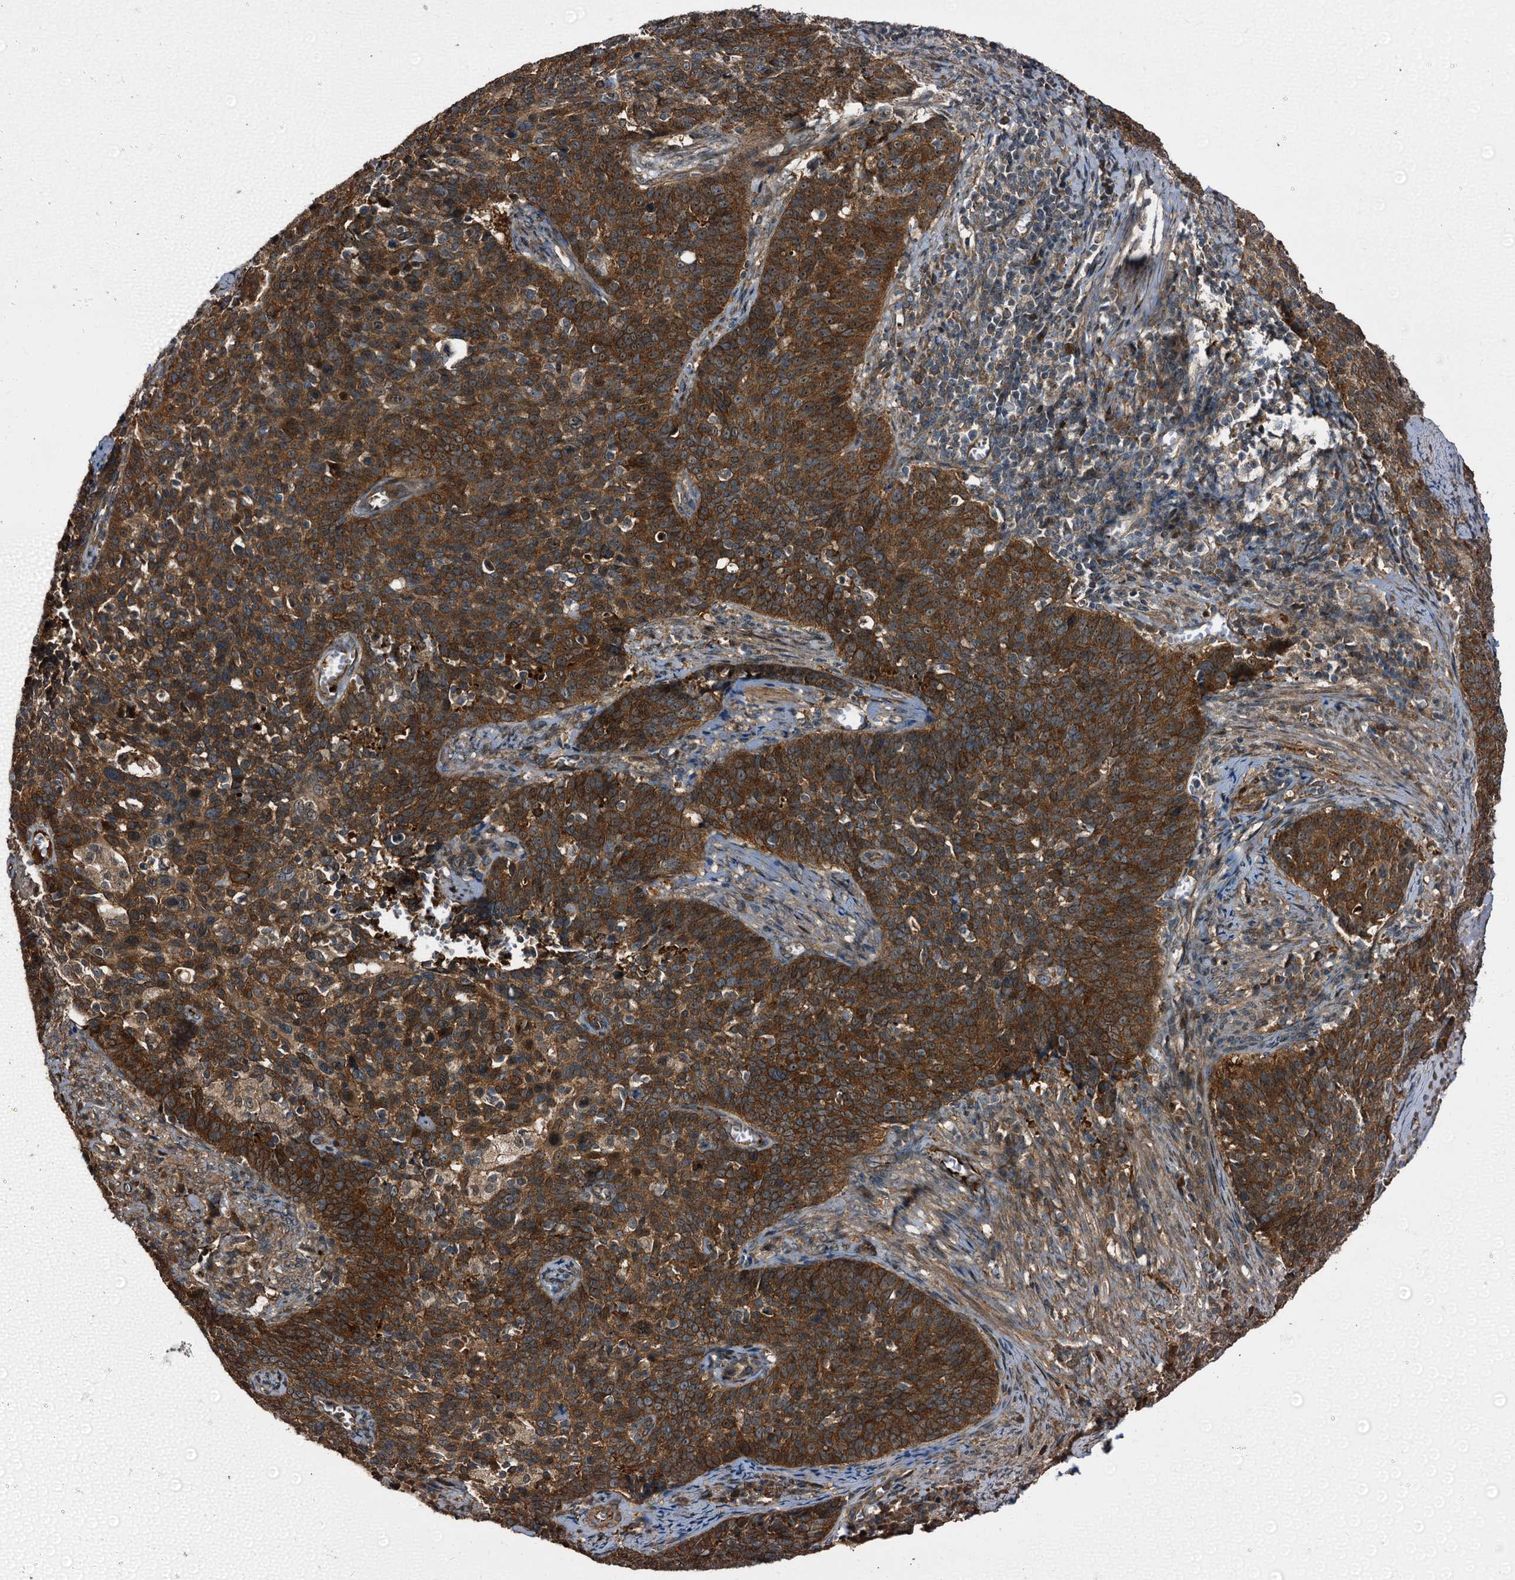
{"staining": {"intensity": "strong", "quantity": ">75%", "location": "cytoplasmic/membranous"}, "tissue": "cervical cancer", "cell_type": "Tumor cells", "image_type": "cancer", "snomed": [{"axis": "morphology", "description": "Squamous cell carcinoma, NOS"}, {"axis": "topography", "description": "Cervix"}], "caption": "Protein staining of cervical cancer (squamous cell carcinoma) tissue shows strong cytoplasmic/membranous expression in about >75% of tumor cells.", "gene": "PEX5", "patient": {"sex": "female", "age": 39}}